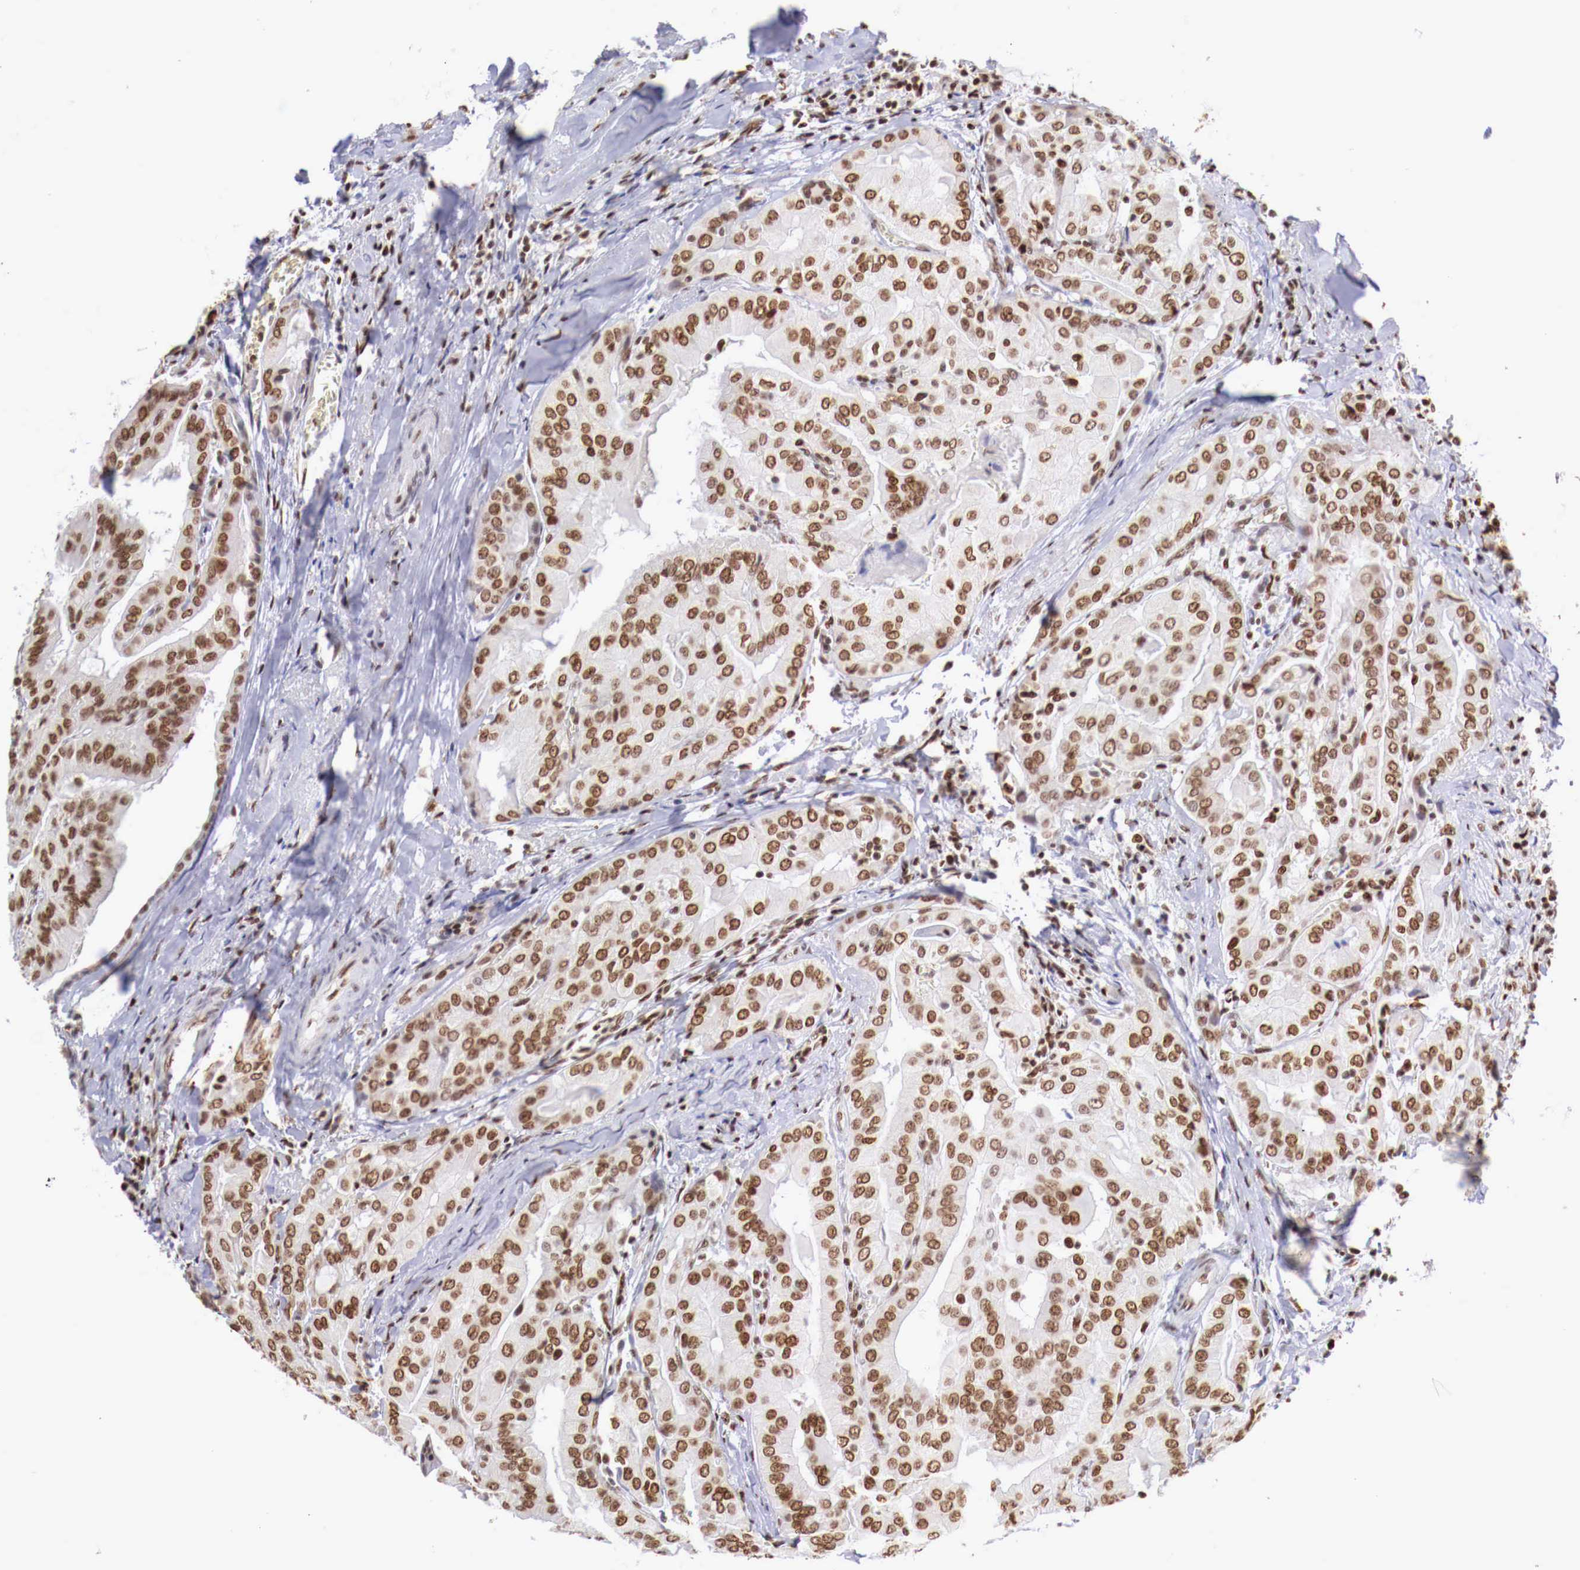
{"staining": {"intensity": "moderate", "quantity": ">75%", "location": "nuclear"}, "tissue": "thyroid cancer", "cell_type": "Tumor cells", "image_type": "cancer", "snomed": [{"axis": "morphology", "description": "Papillary adenocarcinoma, NOS"}, {"axis": "topography", "description": "Thyroid gland"}], "caption": "Human thyroid cancer (papillary adenocarcinoma) stained with a protein marker reveals moderate staining in tumor cells.", "gene": "MAX", "patient": {"sex": "female", "age": 71}}